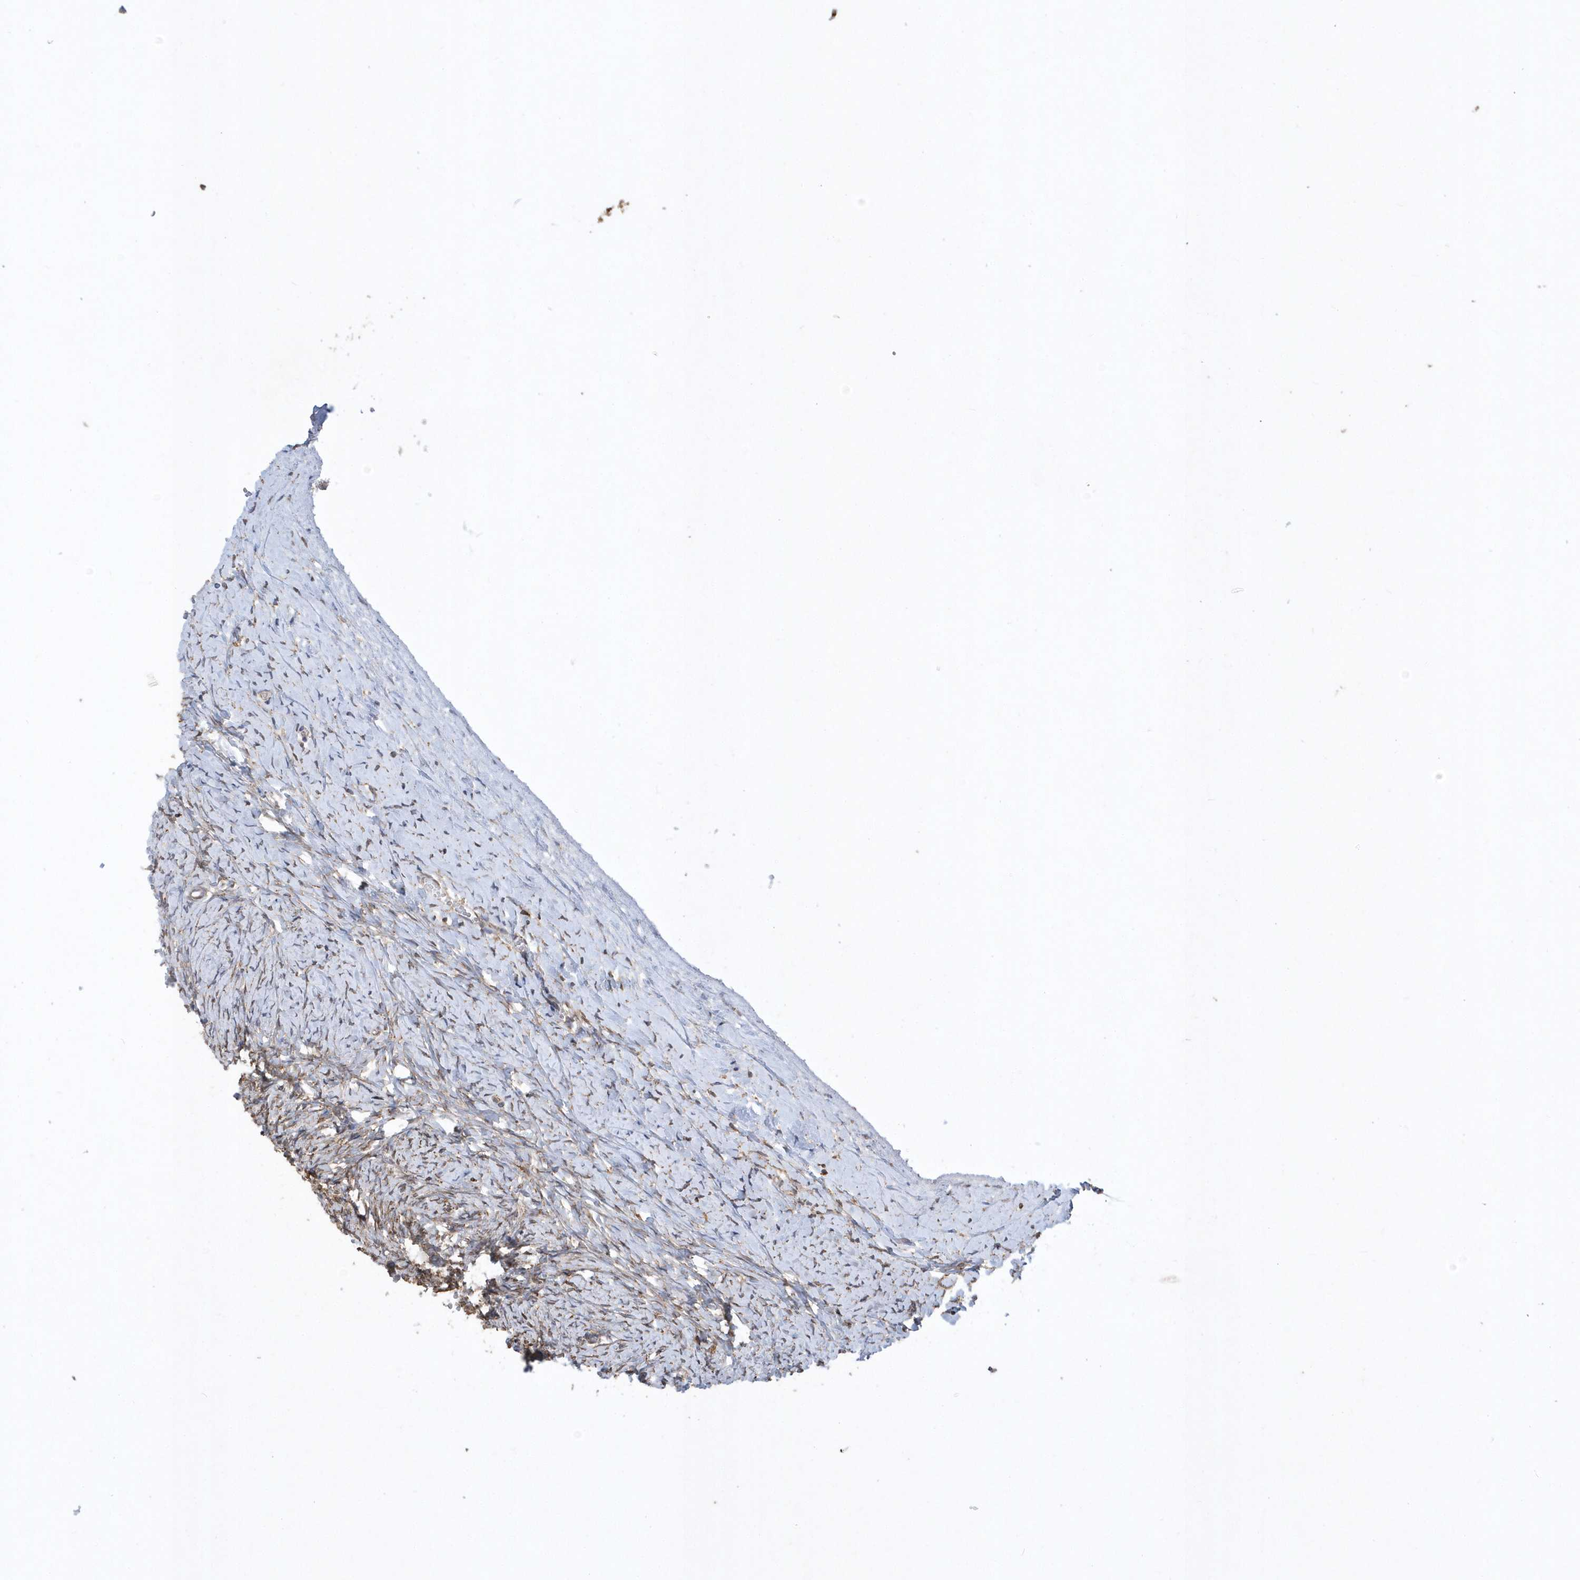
{"staining": {"intensity": "weak", "quantity": ">75%", "location": "cytoplasmic/membranous"}, "tissue": "ovary", "cell_type": "Ovarian stroma cells", "image_type": "normal", "snomed": [{"axis": "morphology", "description": "Normal tissue, NOS"}, {"axis": "morphology", "description": "Developmental malformation"}, {"axis": "topography", "description": "Ovary"}], "caption": "Immunohistochemical staining of benign human ovary exhibits weak cytoplasmic/membranous protein expression in about >75% of ovarian stroma cells. (IHC, brightfield microscopy, high magnification).", "gene": "VAMP7", "patient": {"sex": "female", "age": 39}}